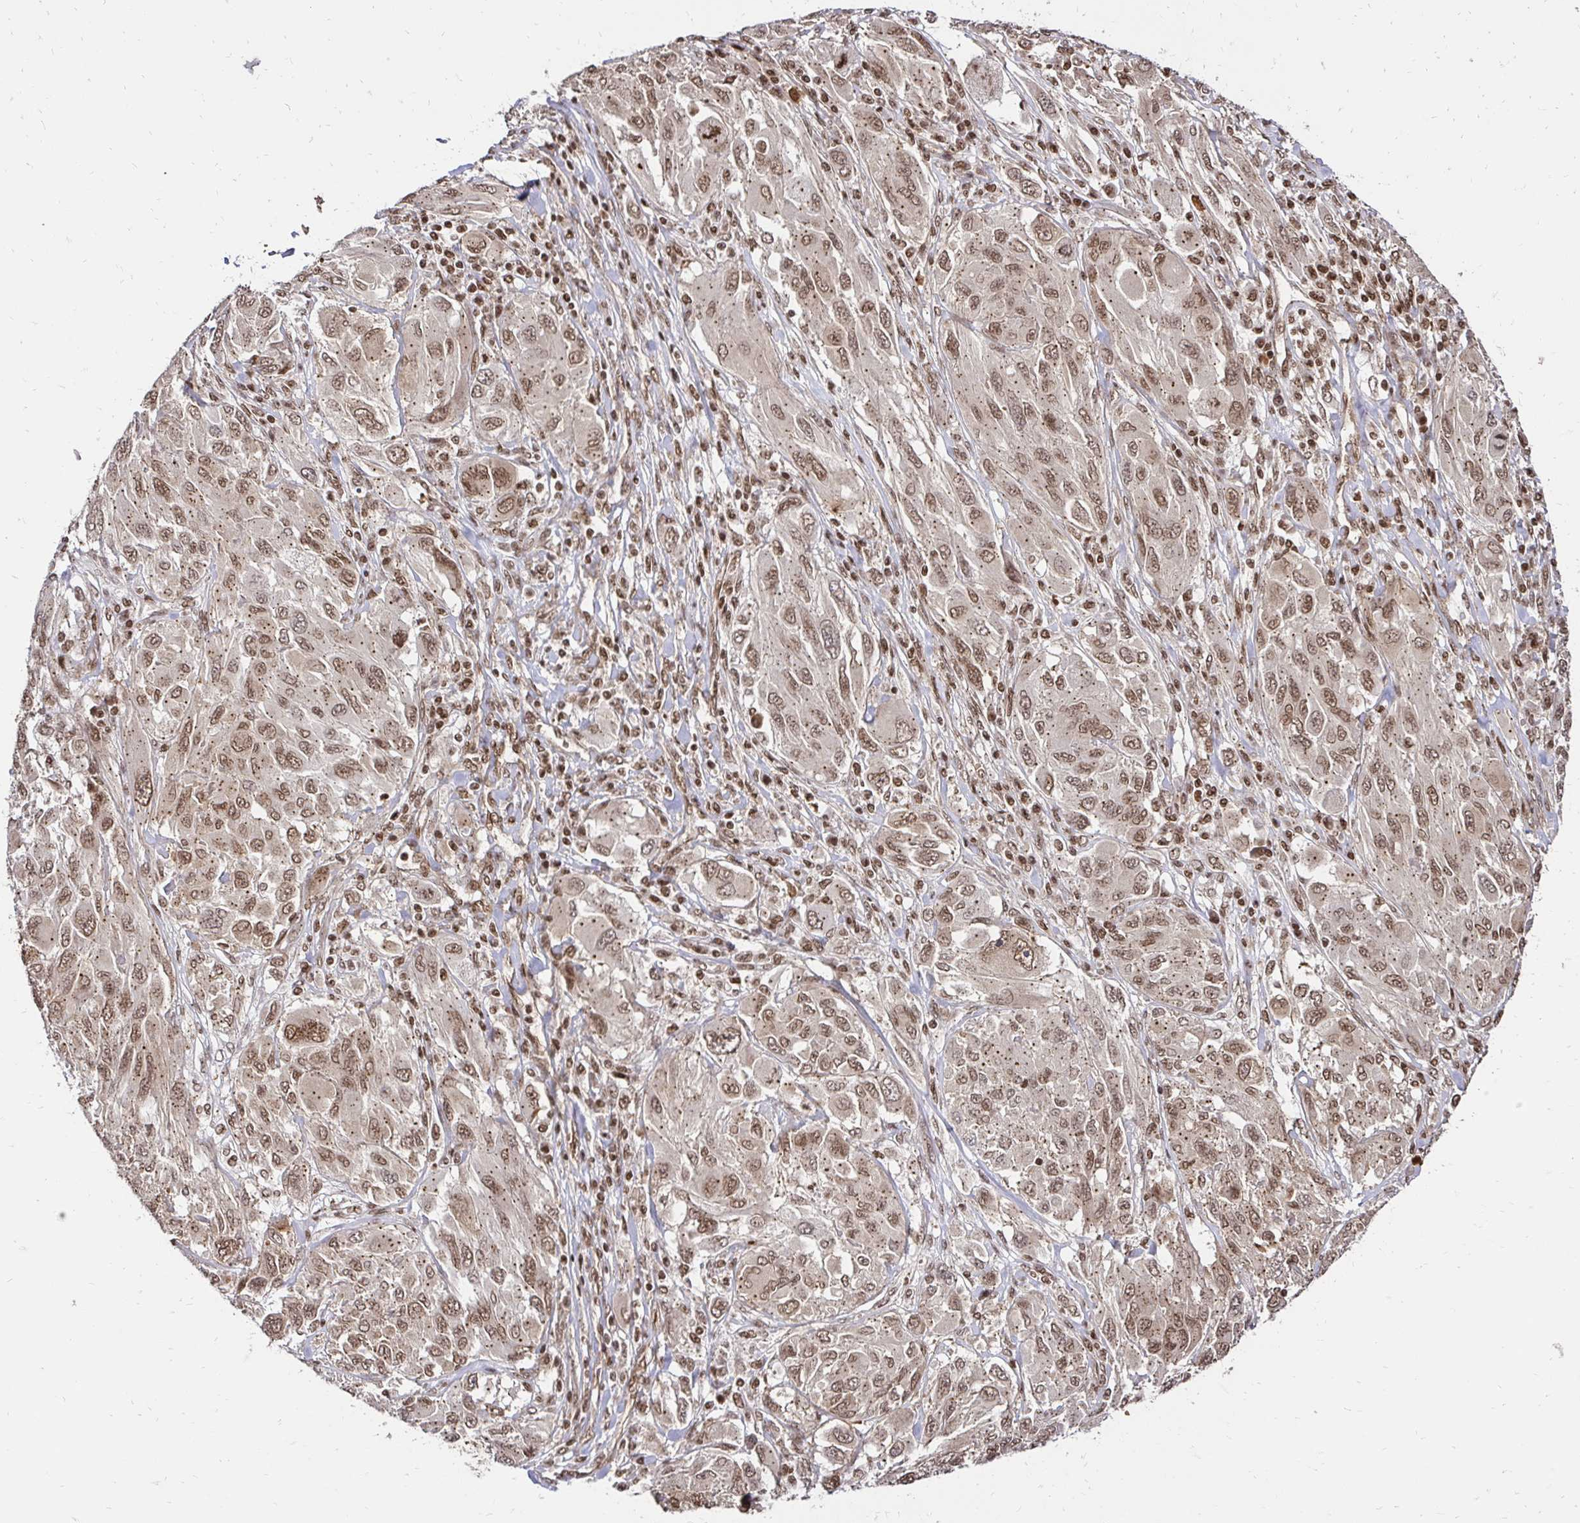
{"staining": {"intensity": "moderate", "quantity": ">75%", "location": "cytoplasmic/membranous,nuclear"}, "tissue": "melanoma", "cell_type": "Tumor cells", "image_type": "cancer", "snomed": [{"axis": "morphology", "description": "Malignant melanoma, NOS"}, {"axis": "topography", "description": "Skin"}], "caption": "Protein analysis of malignant melanoma tissue reveals moderate cytoplasmic/membranous and nuclear positivity in about >75% of tumor cells. Nuclei are stained in blue.", "gene": "GLYR1", "patient": {"sex": "female", "age": 91}}